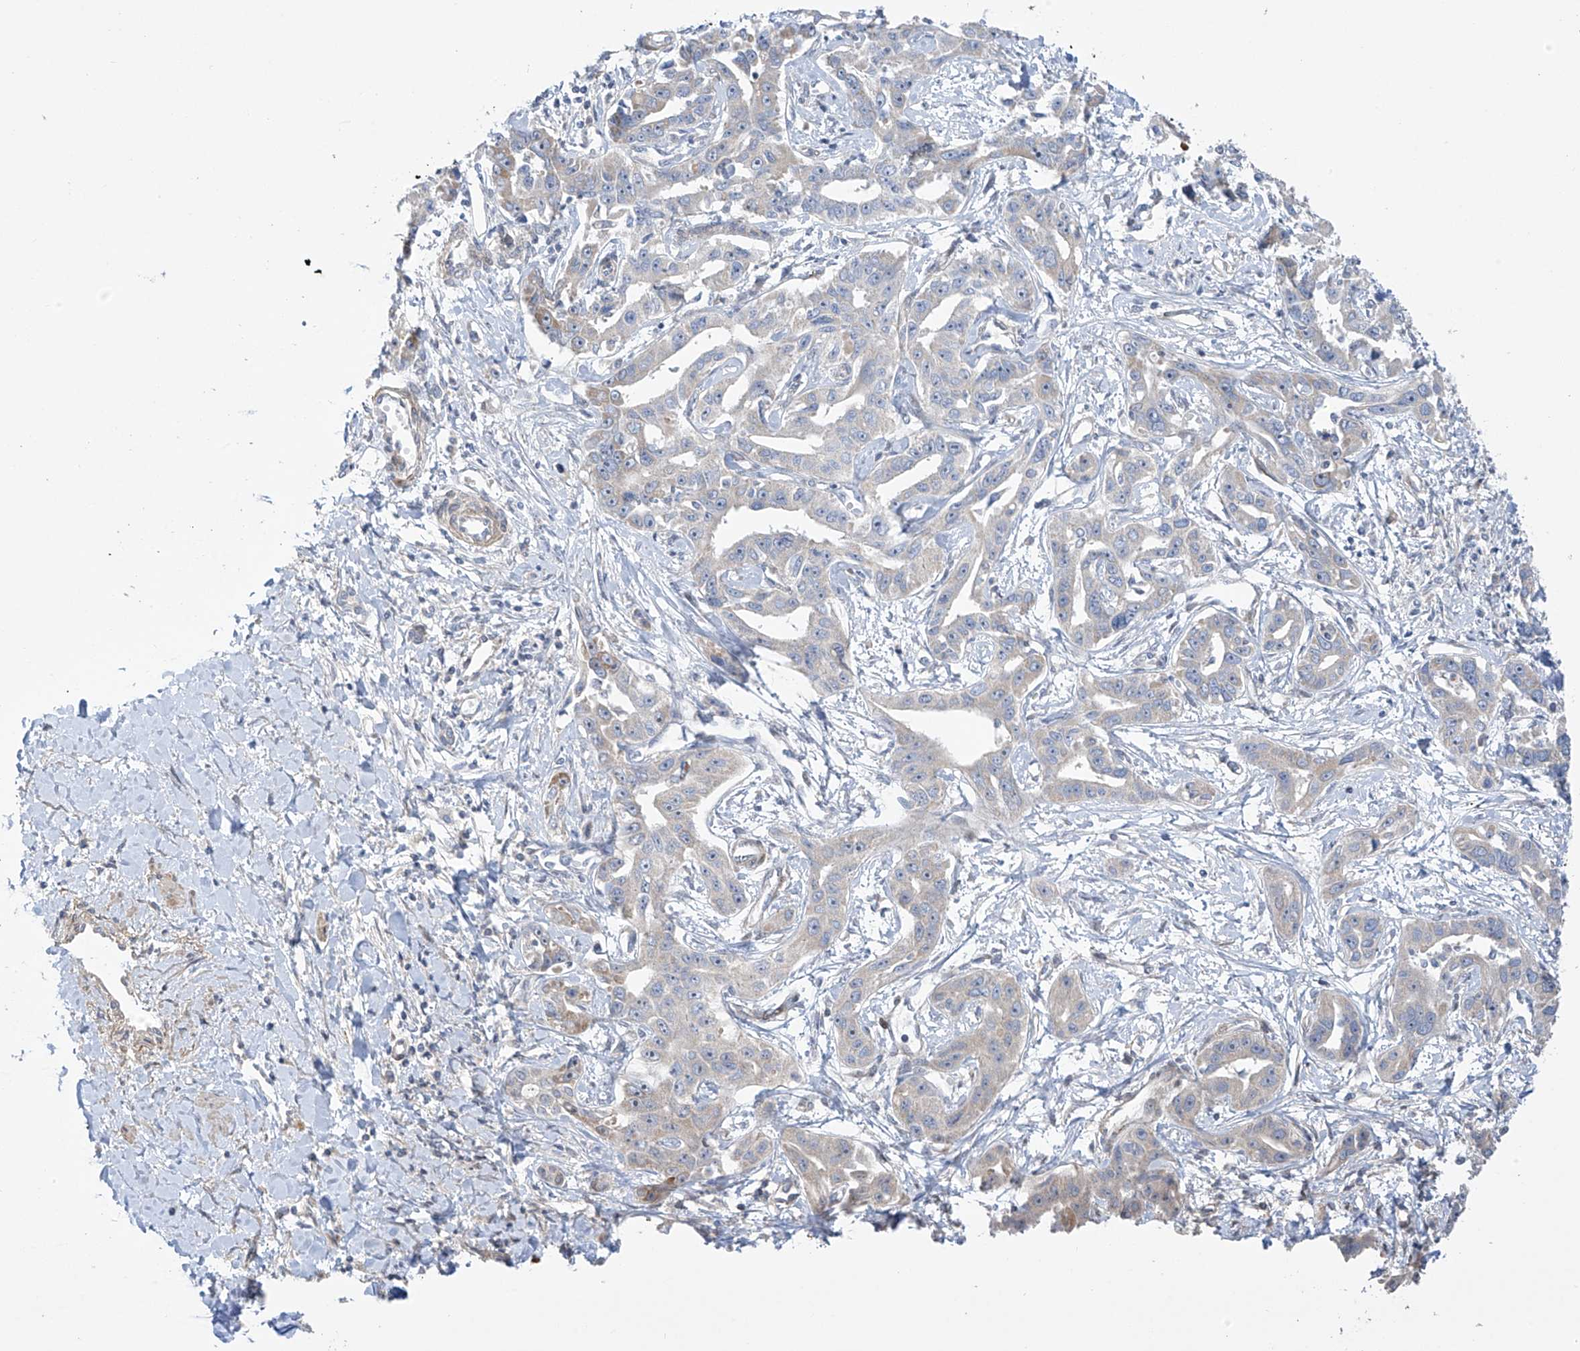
{"staining": {"intensity": "negative", "quantity": "none", "location": "none"}, "tissue": "liver cancer", "cell_type": "Tumor cells", "image_type": "cancer", "snomed": [{"axis": "morphology", "description": "Cholangiocarcinoma"}, {"axis": "topography", "description": "Liver"}], "caption": "Immunohistochemistry (IHC) of liver cancer demonstrates no staining in tumor cells. The staining was performed using DAB to visualize the protein expression in brown, while the nuclei were stained in blue with hematoxylin (Magnification: 20x).", "gene": "ZNF641", "patient": {"sex": "male", "age": 59}}